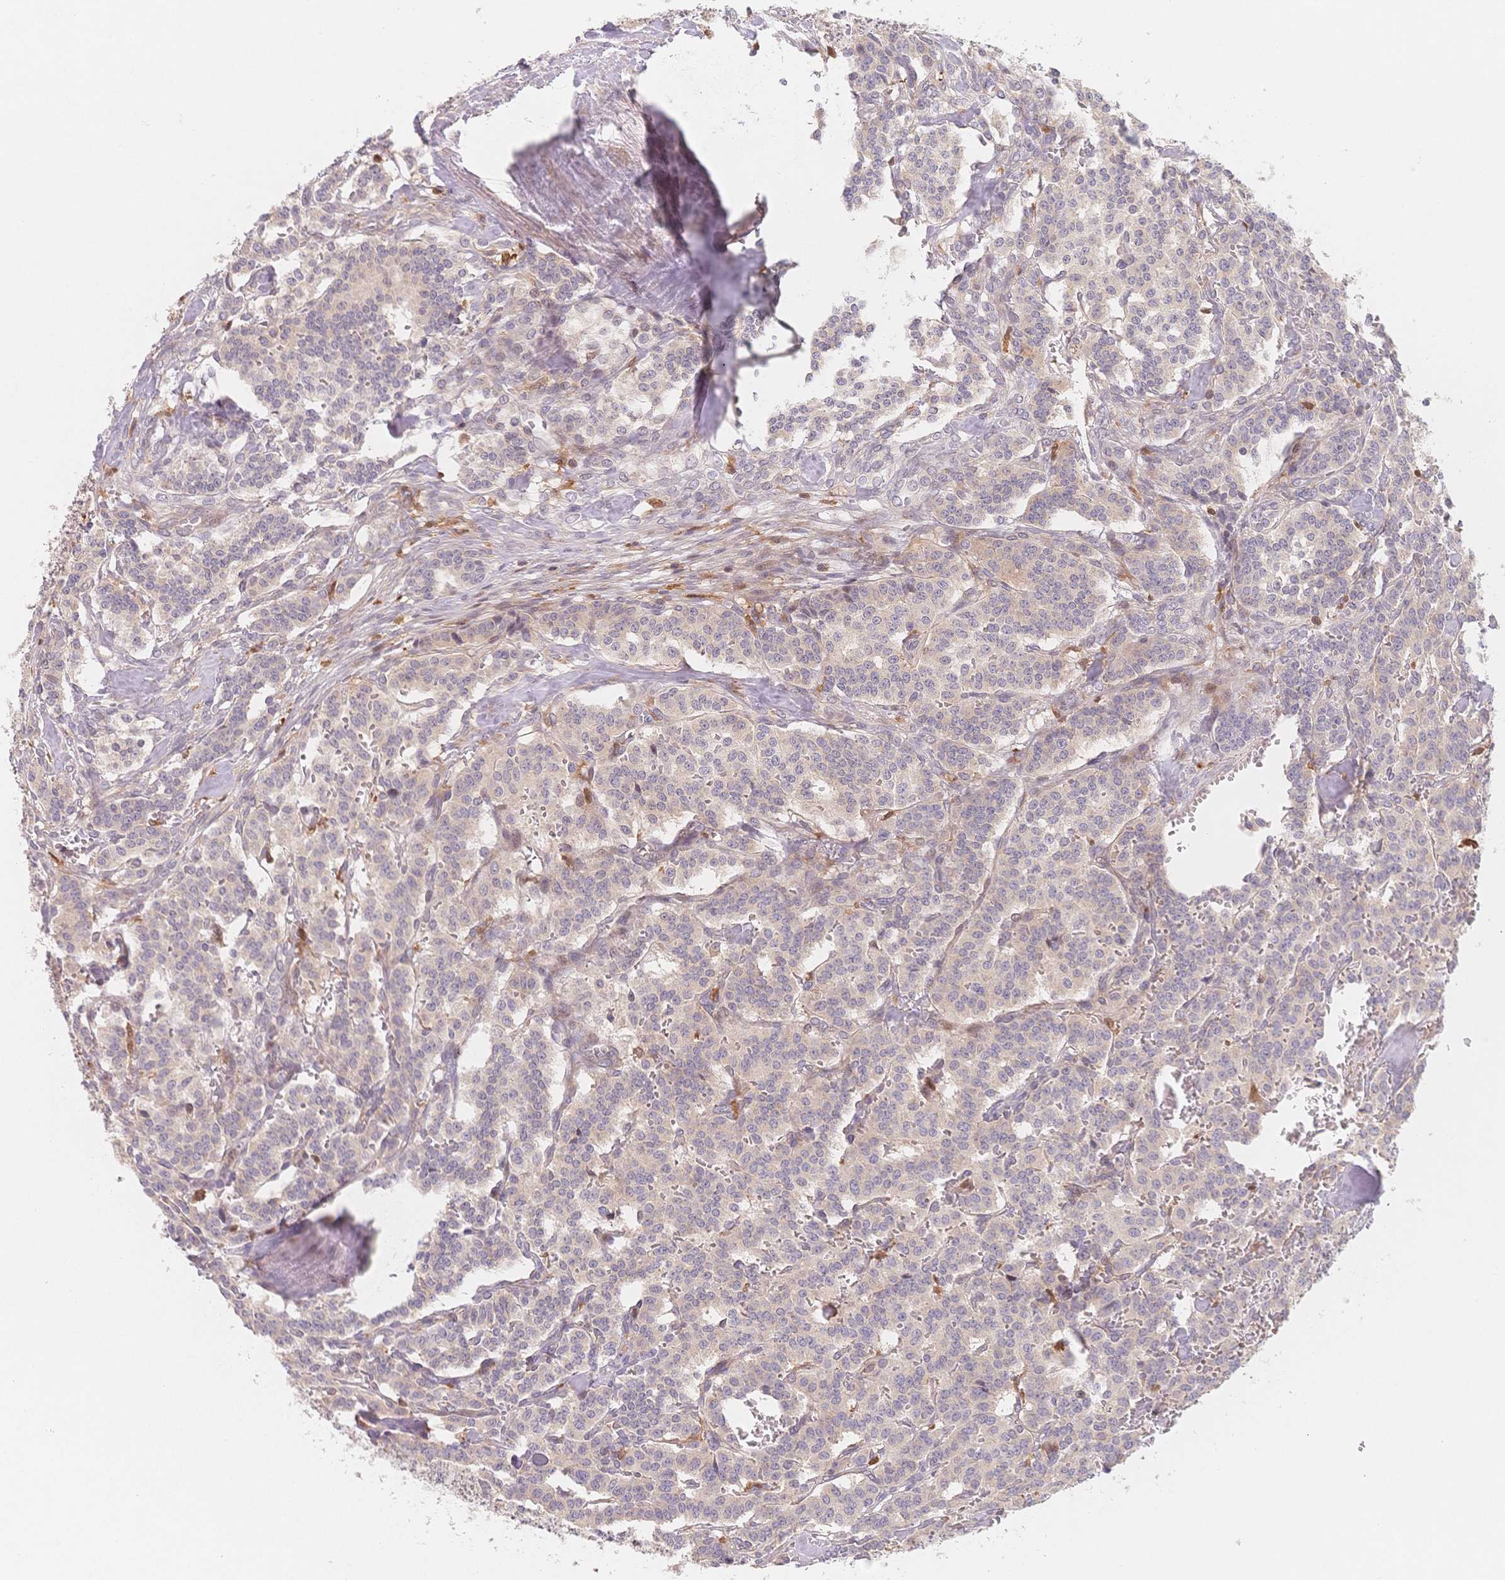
{"staining": {"intensity": "negative", "quantity": "none", "location": "none"}, "tissue": "carcinoid", "cell_type": "Tumor cells", "image_type": "cancer", "snomed": [{"axis": "morphology", "description": "Normal tissue, NOS"}, {"axis": "morphology", "description": "Carcinoid, malignant, NOS"}, {"axis": "topography", "description": "Lung"}], "caption": "DAB (3,3'-diaminobenzidine) immunohistochemical staining of human carcinoid exhibits no significant expression in tumor cells. (Brightfield microscopy of DAB (3,3'-diaminobenzidine) IHC at high magnification).", "gene": "C12orf75", "patient": {"sex": "female", "age": 46}}